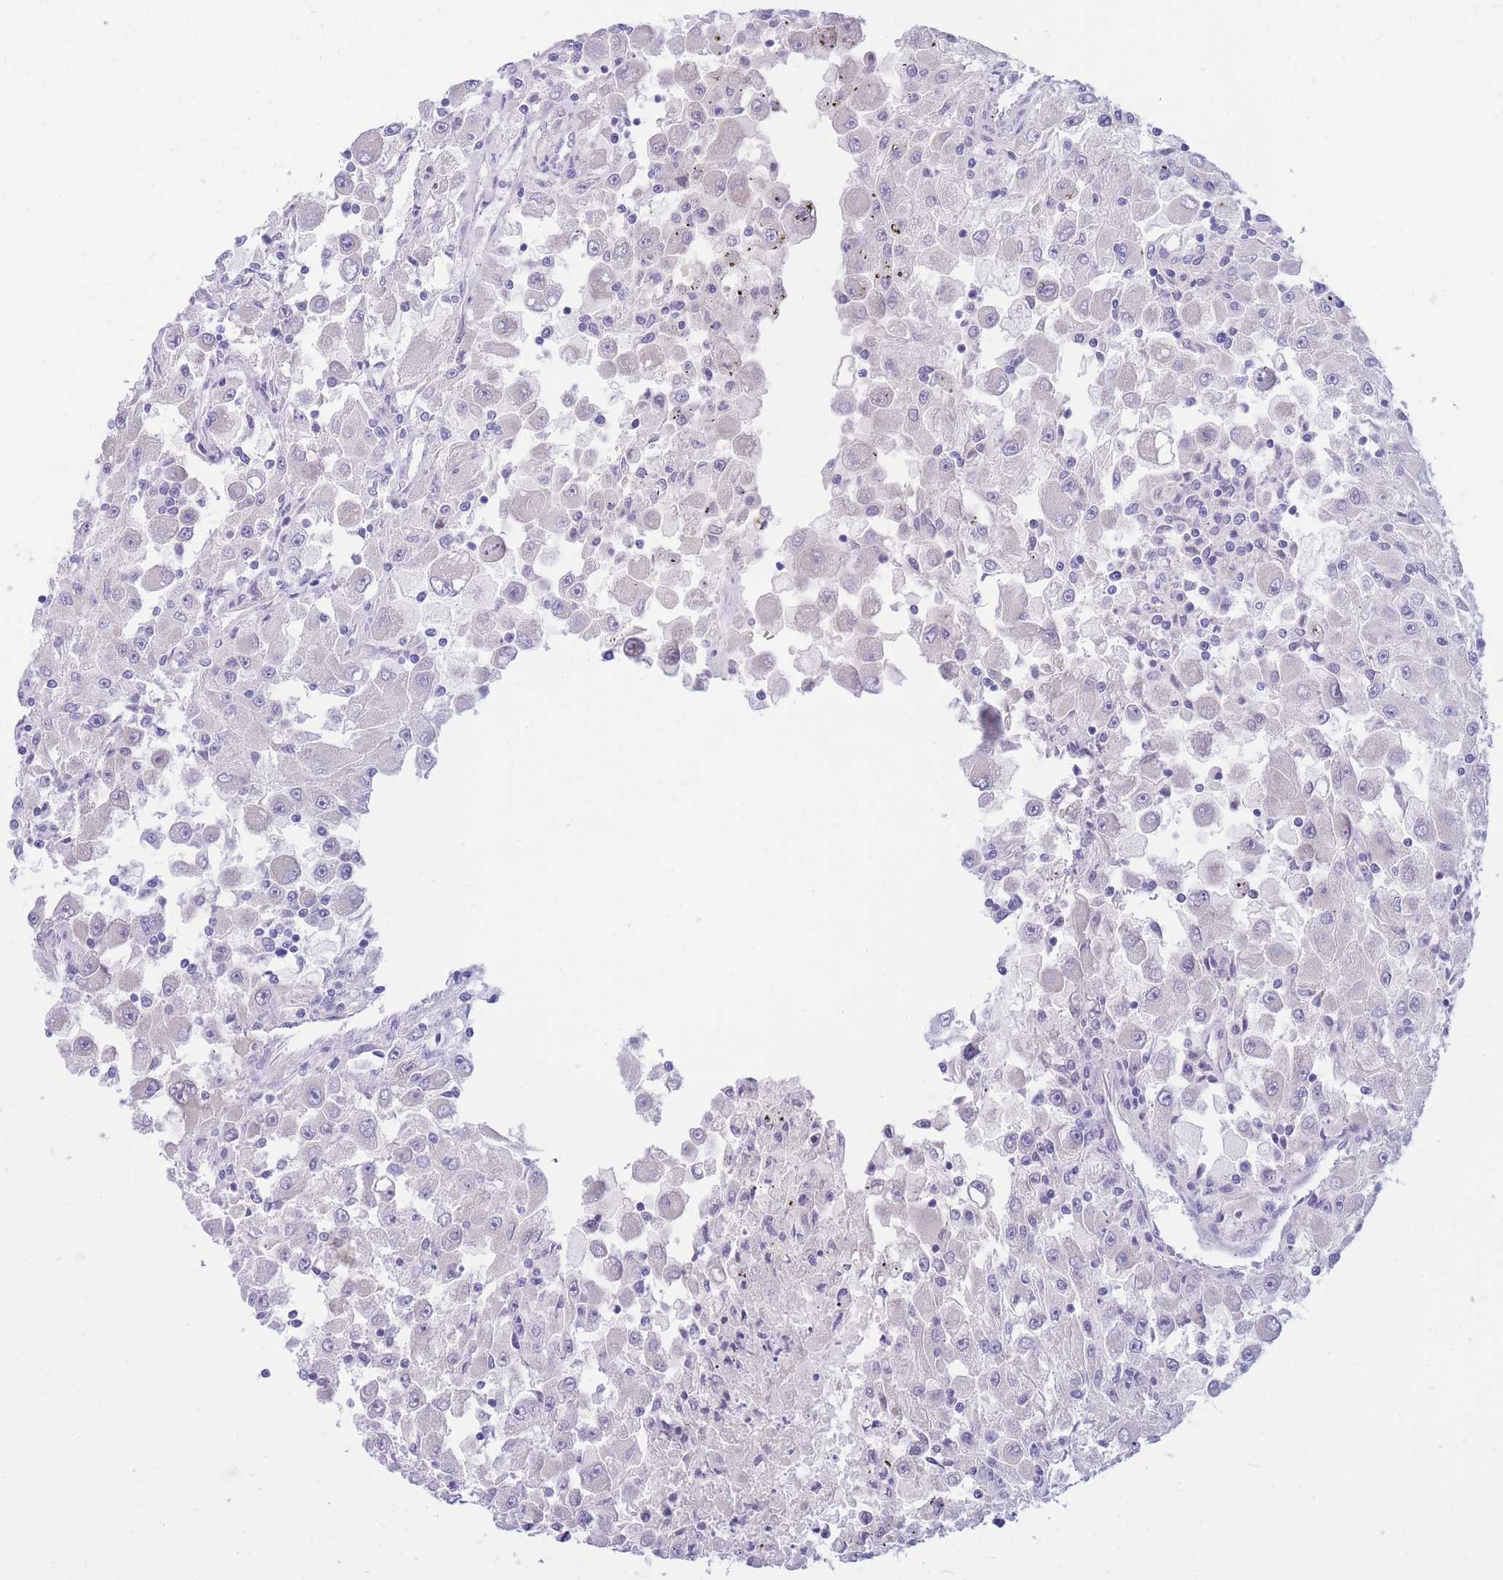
{"staining": {"intensity": "negative", "quantity": "none", "location": "none"}, "tissue": "renal cancer", "cell_type": "Tumor cells", "image_type": "cancer", "snomed": [{"axis": "morphology", "description": "Adenocarcinoma, NOS"}, {"axis": "topography", "description": "Kidney"}], "caption": "Immunohistochemistry micrograph of adenocarcinoma (renal) stained for a protein (brown), which demonstrates no positivity in tumor cells.", "gene": "SSUH2", "patient": {"sex": "female", "age": 67}}